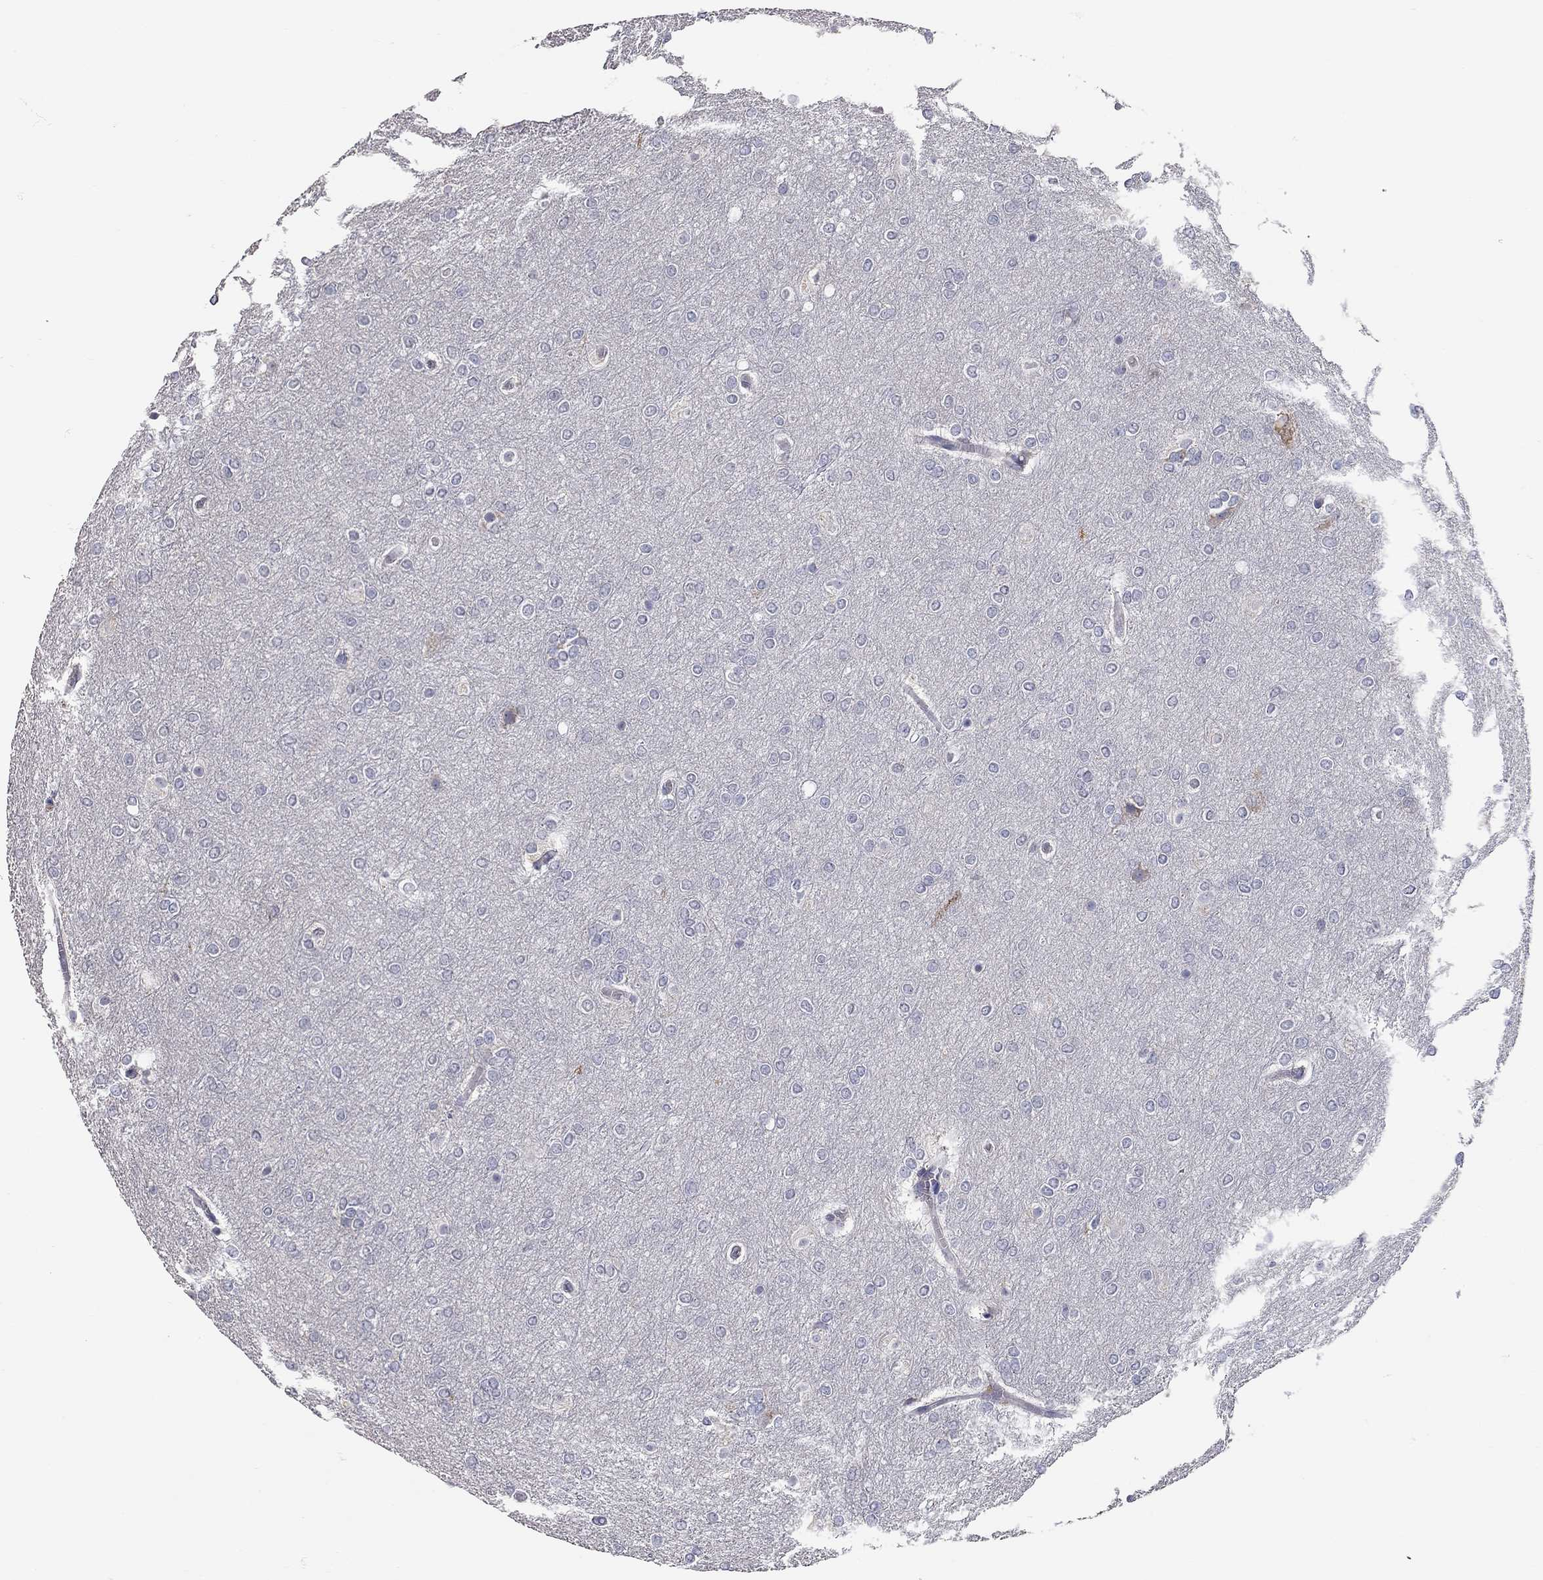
{"staining": {"intensity": "negative", "quantity": "none", "location": "none"}, "tissue": "glioma", "cell_type": "Tumor cells", "image_type": "cancer", "snomed": [{"axis": "morphology", "description": "Glioma, malignant, High grade"}, {"axis": "topography", "description": "Brain"}], "caption": "Photomicrograph shows no protein expression in tumor cells of malignant glioma (high-grade) tissue. (Brightfield microscopy of DAB immunohistochemistry (IHC) at high magnification).", "gene": "XAGE2", "patient": {"sex": "female", "age": 61}}